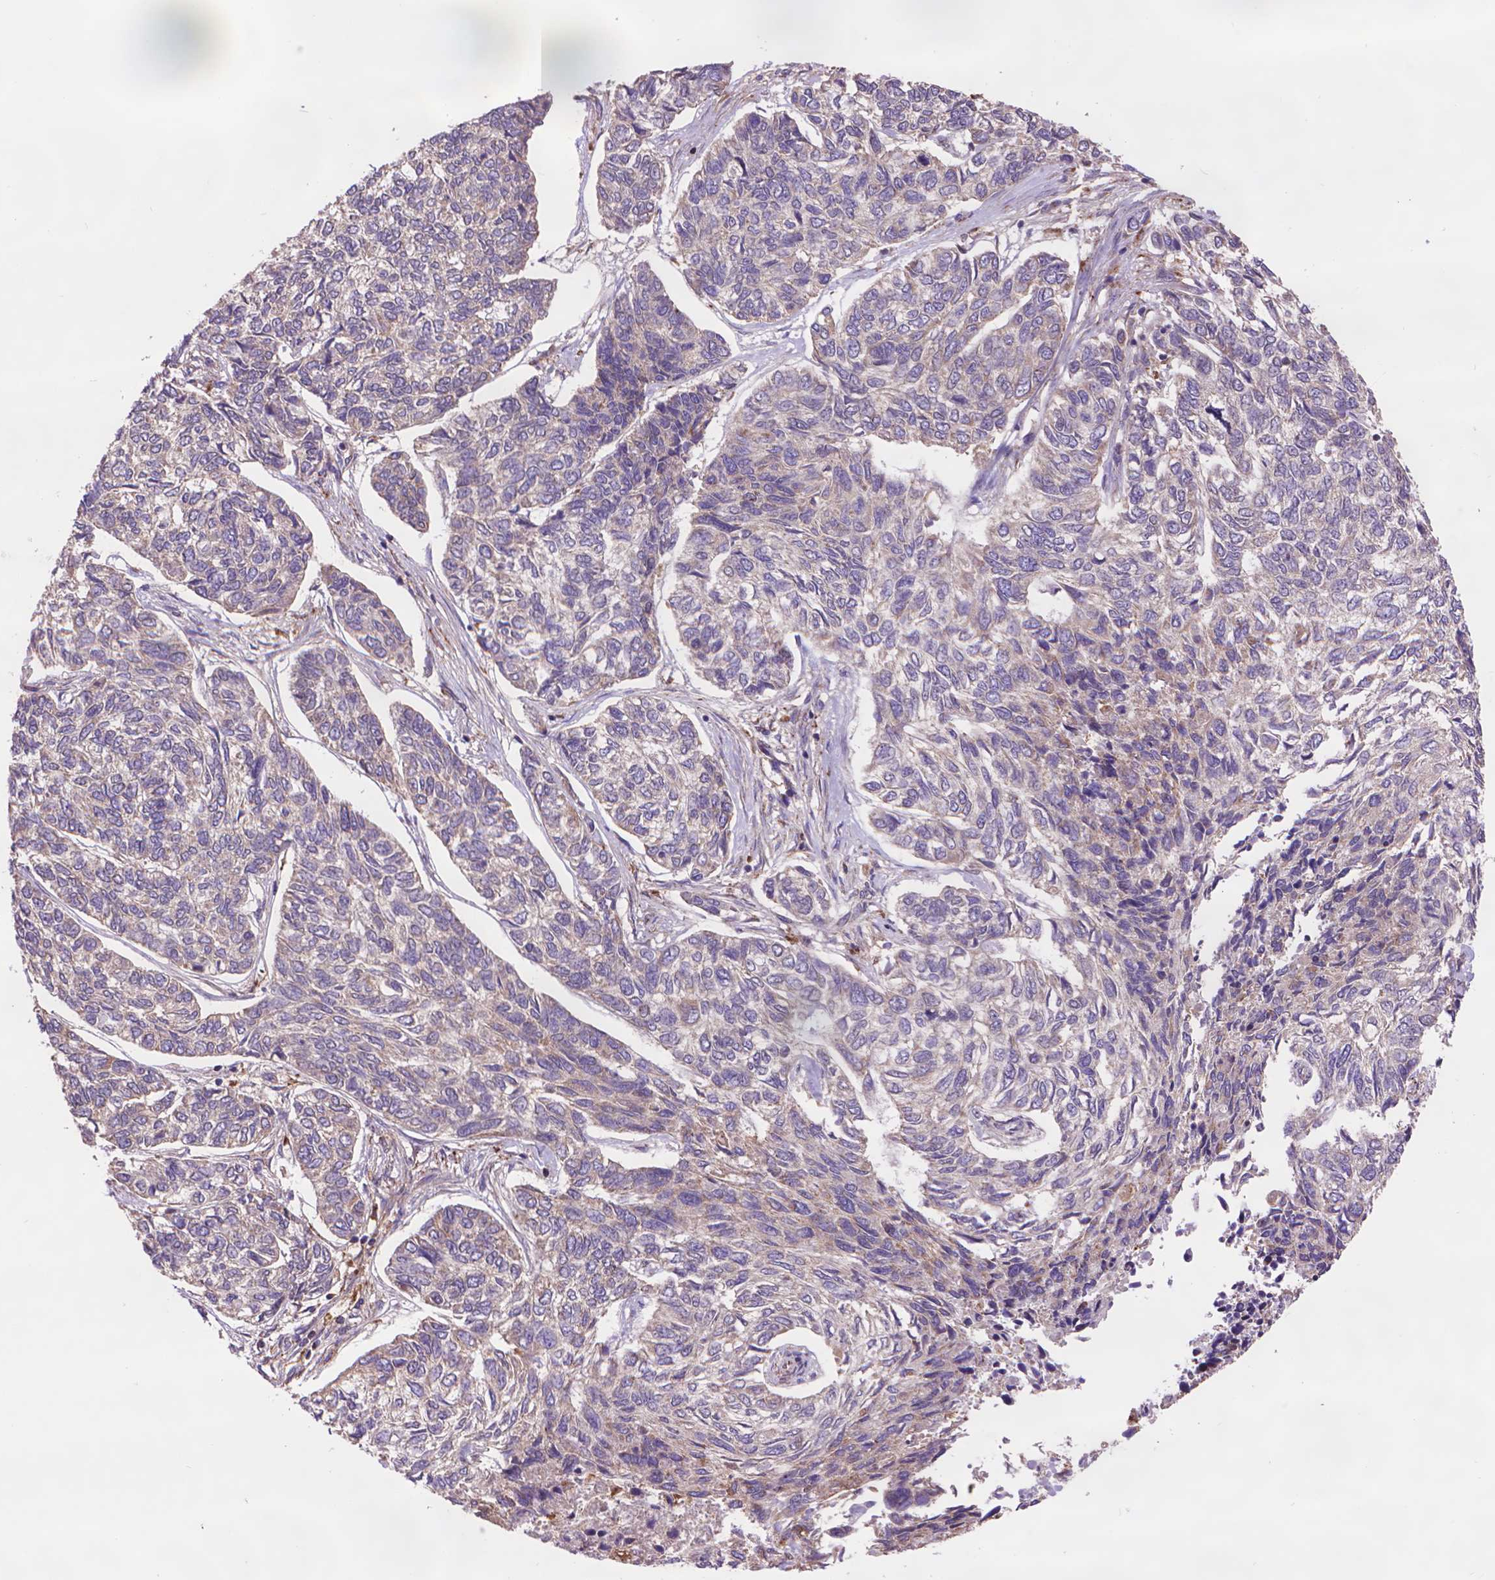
{"staining": {"intensity": "weak", "quantity": "<25%", "location": "cytoplasmic/membranous"}, "tissue": "skin cancer", "cell_type": "Tumor cells", "image_type": "cancer", "snomed": [{"axis": "morphology", "description": "Basal cell carcinoma"}, {"axis": "topography", "description": "Skin"}], "caption": "Protein analysis of skin basal cell carcinoma demonstrates no significant expression in tumor cells.", "gene": "GLB1", "patient": {"sex": "female", "age": 65}}